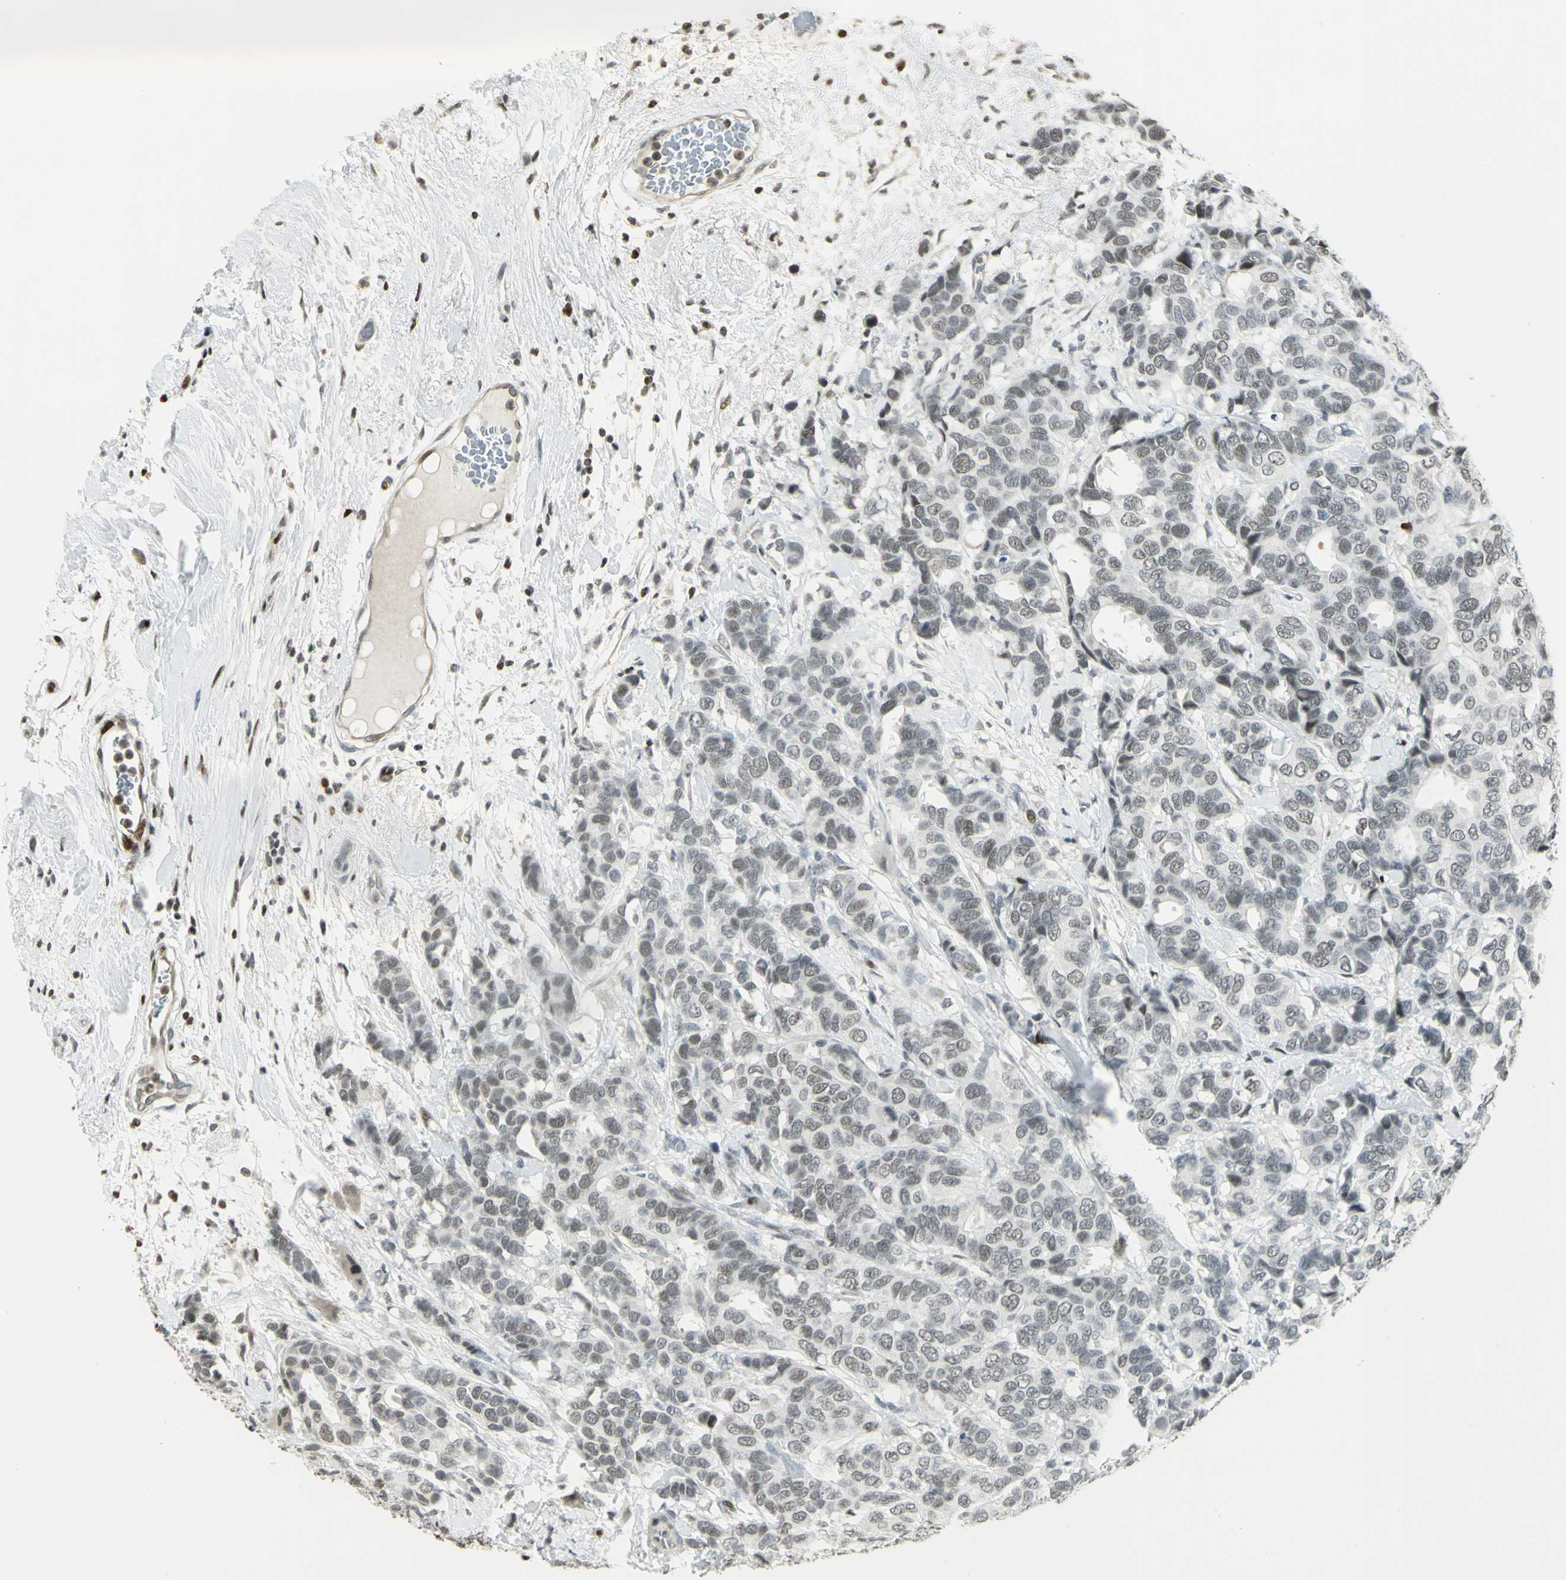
{"staining": {"intensity": "weak", "quantity": "25%-75%", "location": "nuclear"}, "tissue": "breast cancer", "cell_type": "Tumor cells", "image_type": "cancer", "snomed": [{"axis": "morphology", "description": "Duct carcinoma"}, {"axis": "topography", "description": "Breast"}], "caption": "This is a micrograph of IHC staining of intraductal carcinoma (breast), which shows weak staining in the nuclear of tumor cells.", "gene": "KDM1A", "patient": {"sex": "female", "age": 87}}